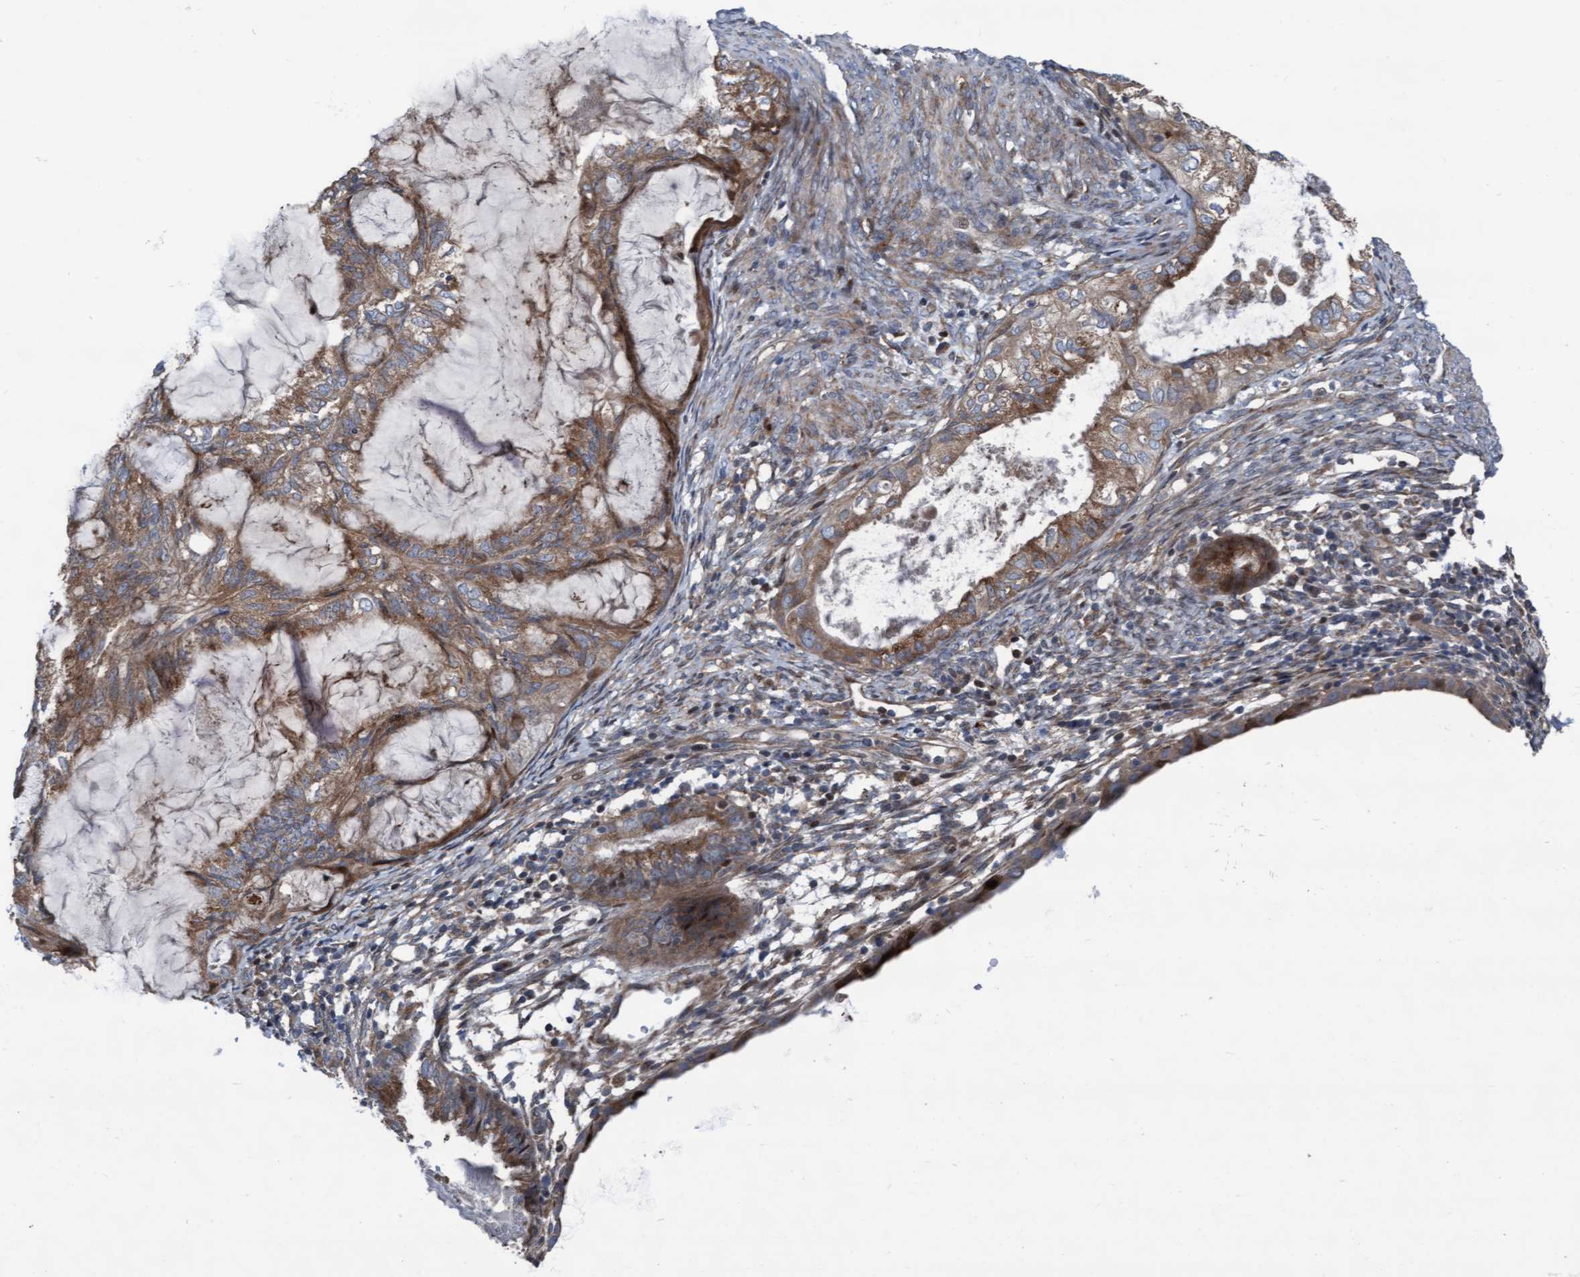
{"staining": {"intensity": "moderate", "quantity": ">75%", "location": "cytoplasmic/membranous"}, "tissue": "cervical cancer", "cell_type": "Tumor cells", "image_type": "cancer", "snomed": [{"axis": "morphology", "description": "Normal tissue, NOS"}, {"axis": "morphology", "description": "Adenocarcinoma, NOS"}, {"axis": "topography", "description": "Cervix"}, {"axis": "topography", "description": "Endometrium"}], "caption": "Immunohistochemistry (IHC) (DAB (3,3'-diaminobenzidine)) staining of human cervical cancer displays moderate cytoplasmic/membranous protein expression in approximately >75% of tumor cells.", "gene": "KLHL26", "patient": {"sex": "female", "age": 86}}